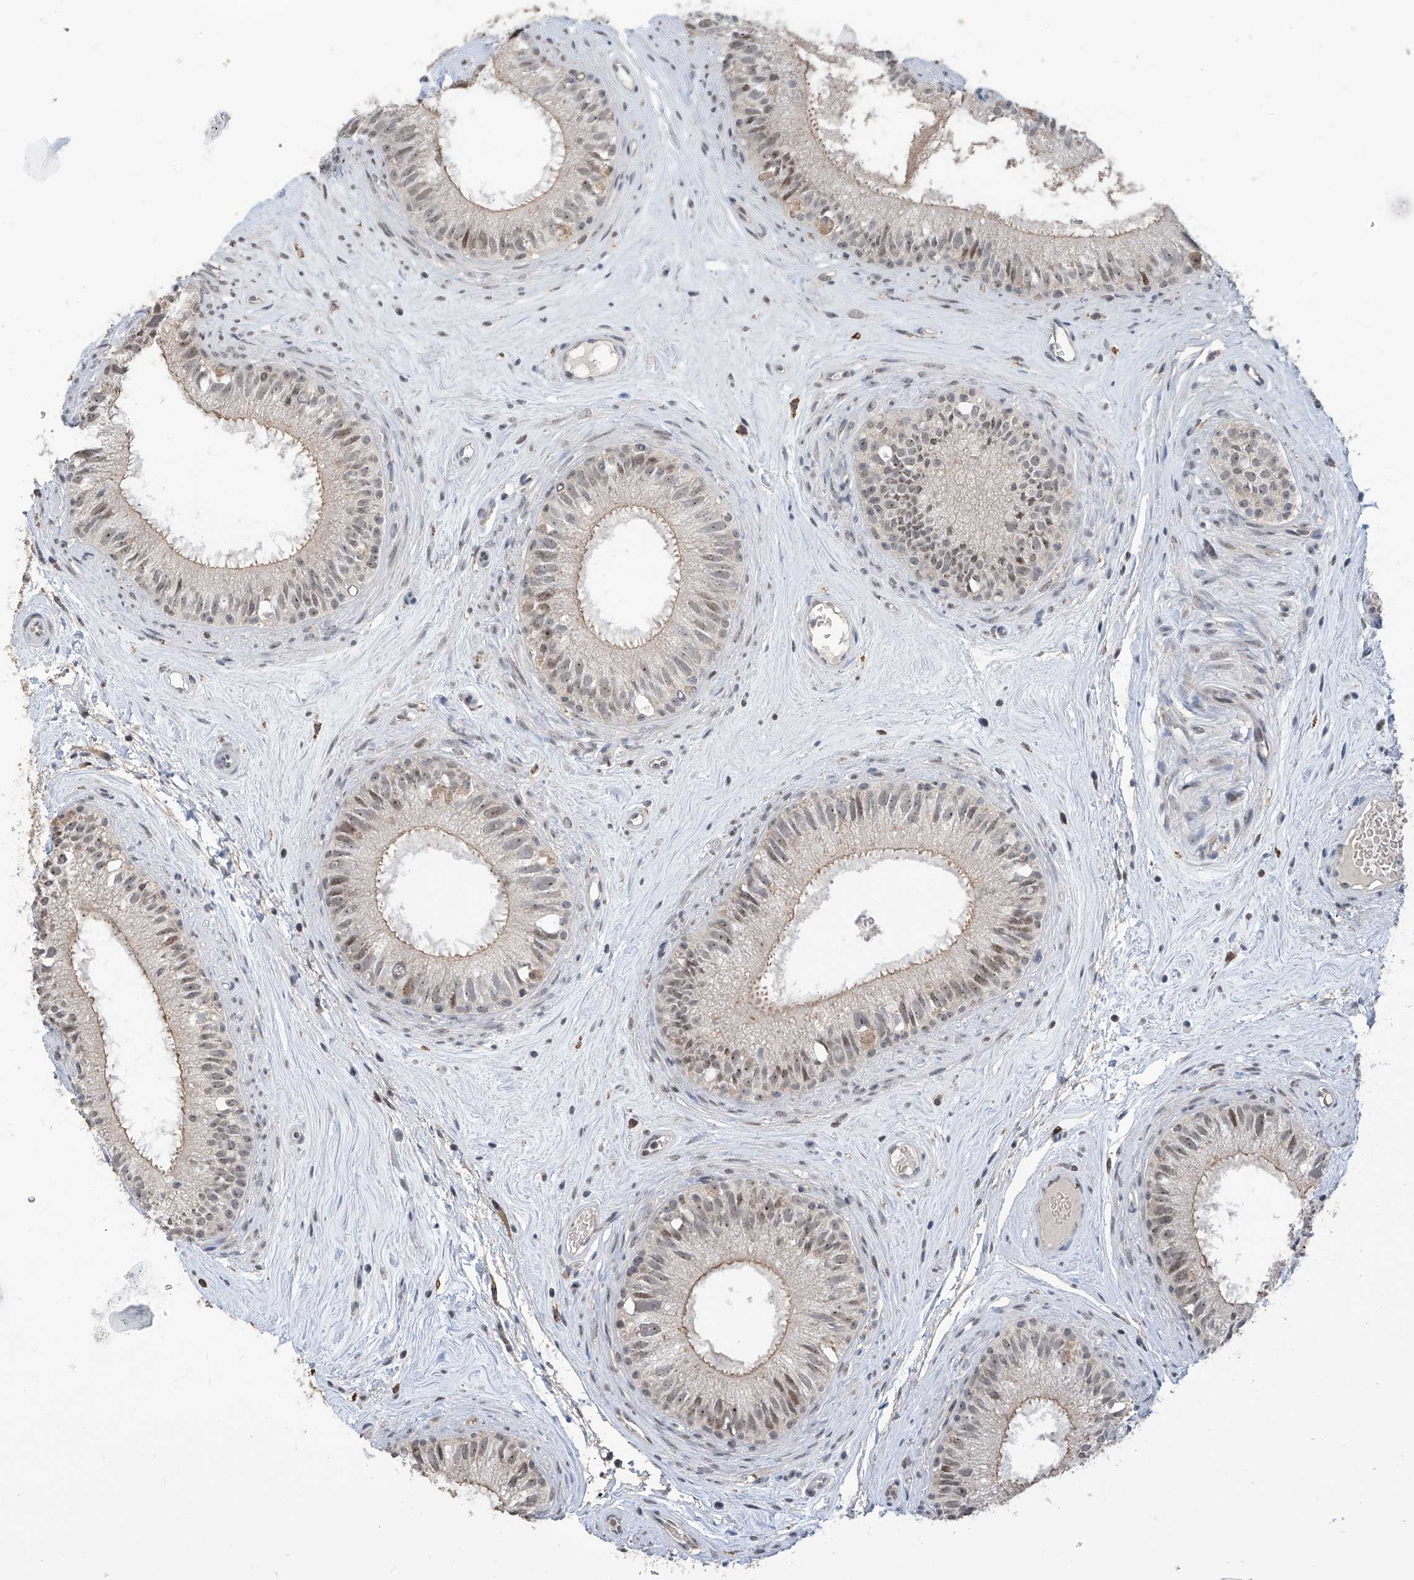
{"staining": {"intensity": "weak", "quantity": "25%-75%", "location": "nuclear"}, "tissue": "epididymis", "cell_type": "Glandular cells", "image_type": "normal", "snomed": [{"axis": "morphology", "description": "Normal tissue, NOS"}, {"axis": "topography", "description": "Epididymis"}], "caption": "Weak nuclear positivity is seen in approximately 25%-75% of glandular cells in benign epididymis. The protein is stained brown, and the nuclei are stained in blue (DAB (3,3'-diaminobenzidine) IHC with brightfield microscopy, high magnification).", "gene": "C1orf131", "patient": {"sex": "male", "age": 71}}